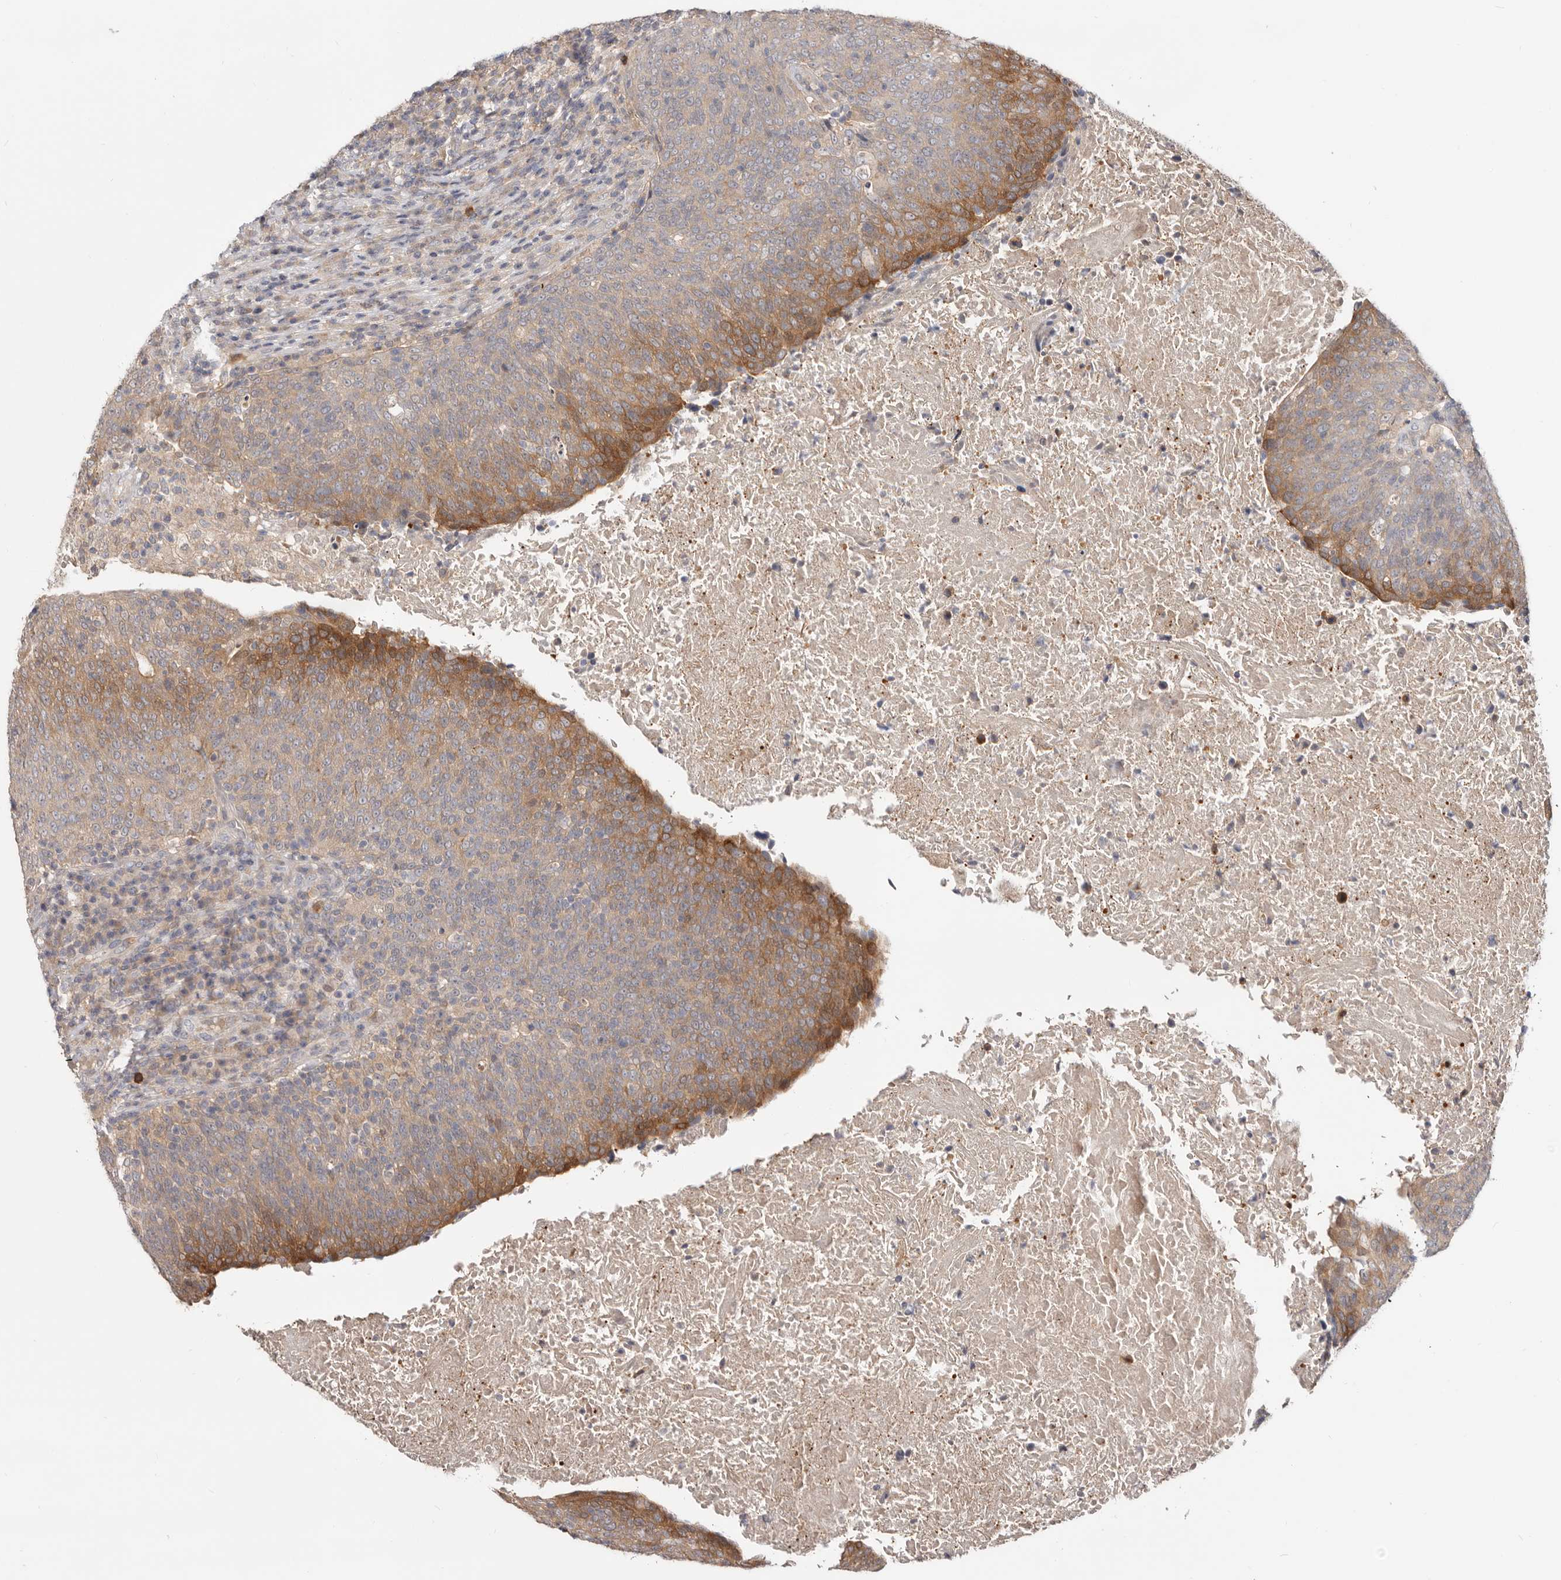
{"staining": {"intensity": "moderate", "quantity": "25%-75%", "location": "cytoplasmic/membranous"}, "tissue": "head and neck cancer", "cell_type": "Tumor cells", "image_type": "cancer", "snomed": [{"axis": "morphology", "description": "Squamous cell carcinoma, NOS"}, {"axis": "morphology", "description": "Squamous cell carcinoma, metastatic, NOS"}, {"axis": "topography", "description": "Lymph node"}, {"axis": "topography", "description": "Head-Neck"}], "caption": "Metastatic squamous cell carcinoma (head and neck) stained with IHC reveals moderate cytoplasmic/membranous expression in about 25%-75% of tumor cells.", "gene": "TC2N", "patient": {"sex": "male", "age": 62}}